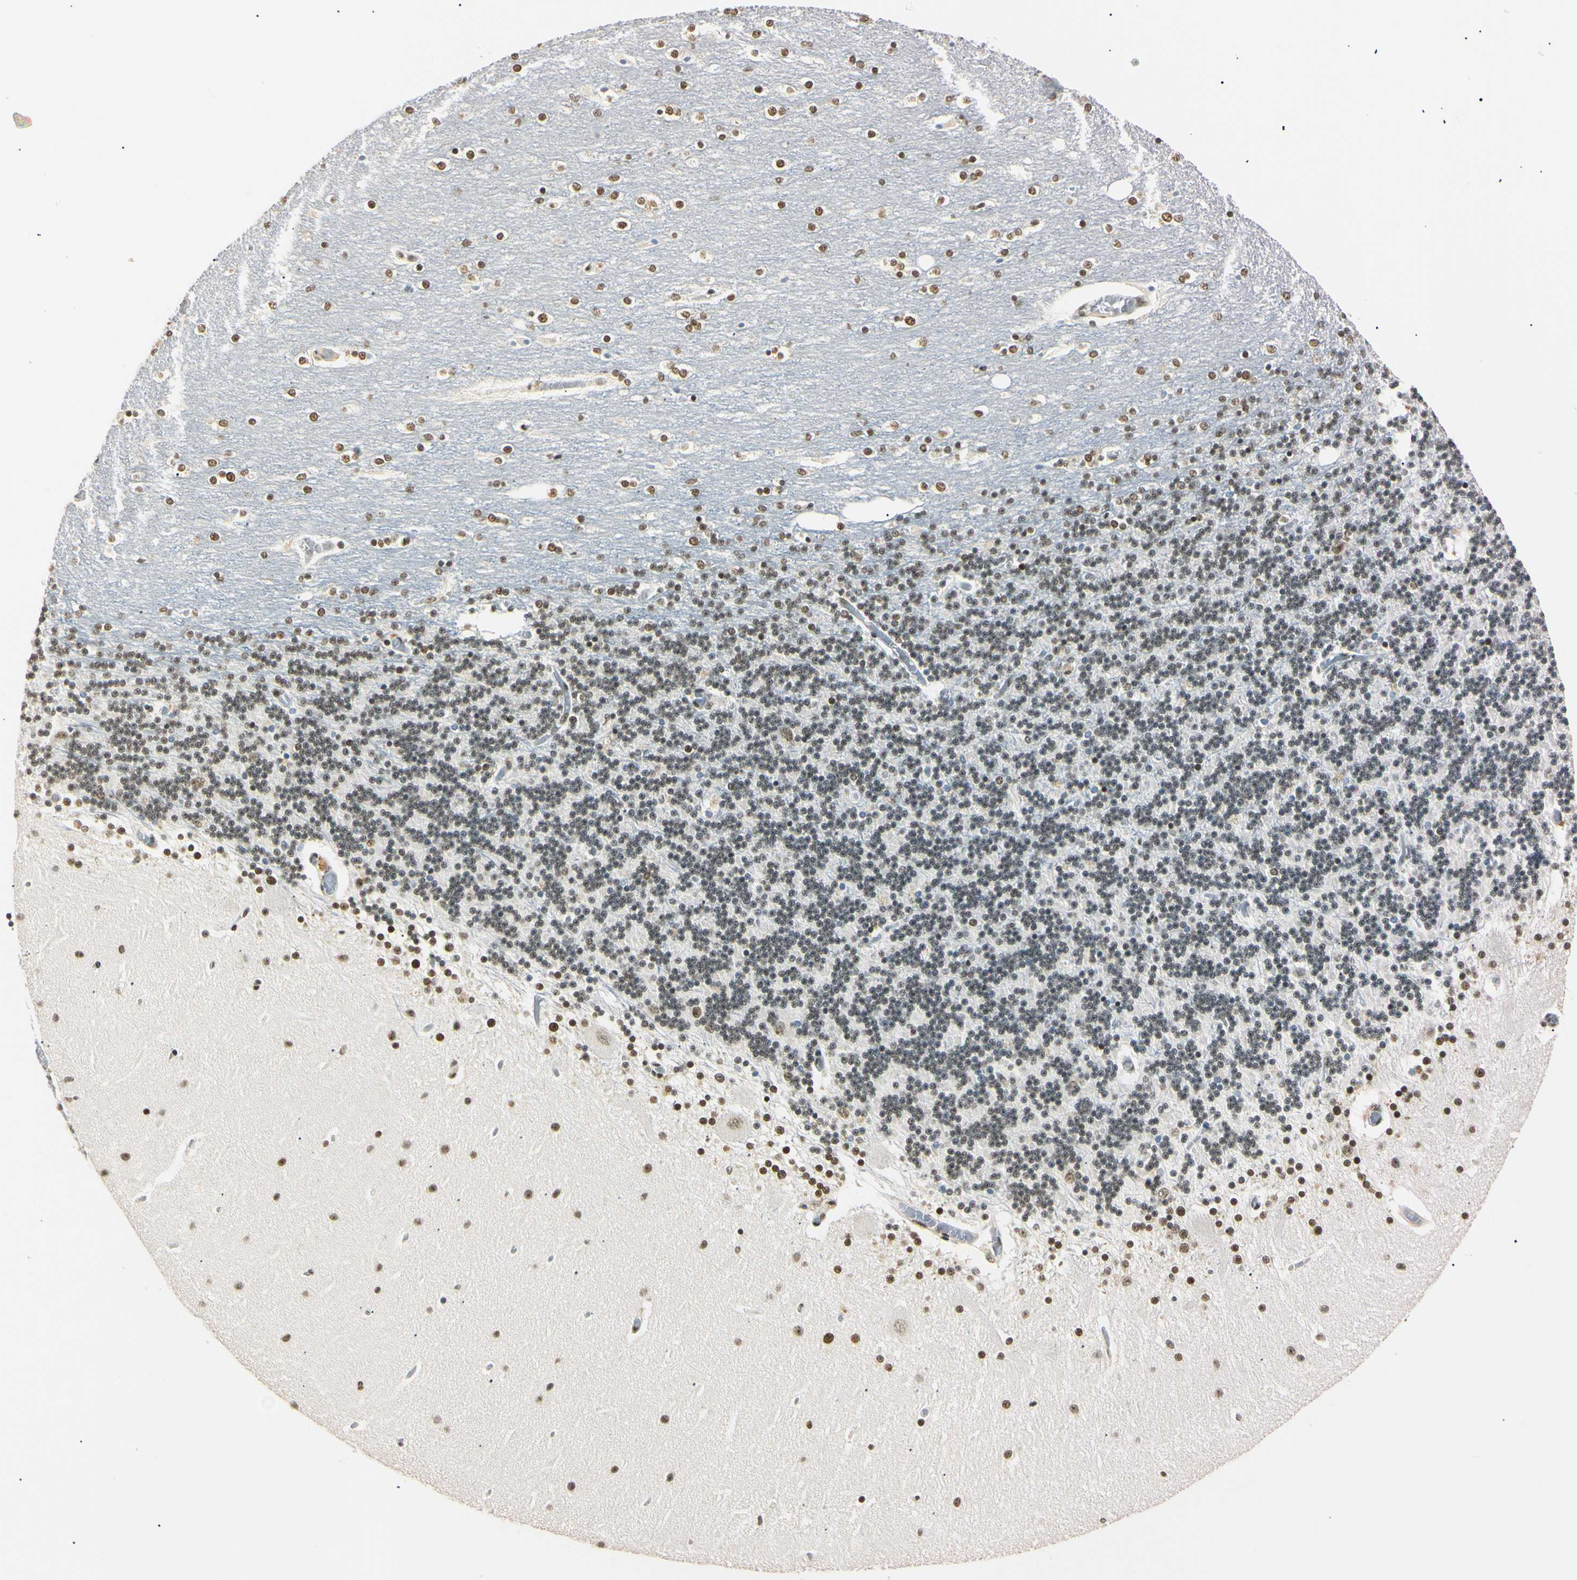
{"staining": {"intensity": "moderate", "quantity": ">75%", "location": "nuclear"}, "tissue": "cerebellum", "cell_type": "Cells in granular layer", "image_type": "normal", "snomed": [{"axis": "morphology", "description": "Normal tissue, NOS"}, {"axis": "topography", "description": "Cerebellum"}], "caption": "Protein expression by immunohistochemistry (IHC) exhibits moderate nuclear staining in about >75% of cells in granular layer in normal cerebellum.", "gene": "SMARCA5", "patient": {"sex": "female", "age": 54}}